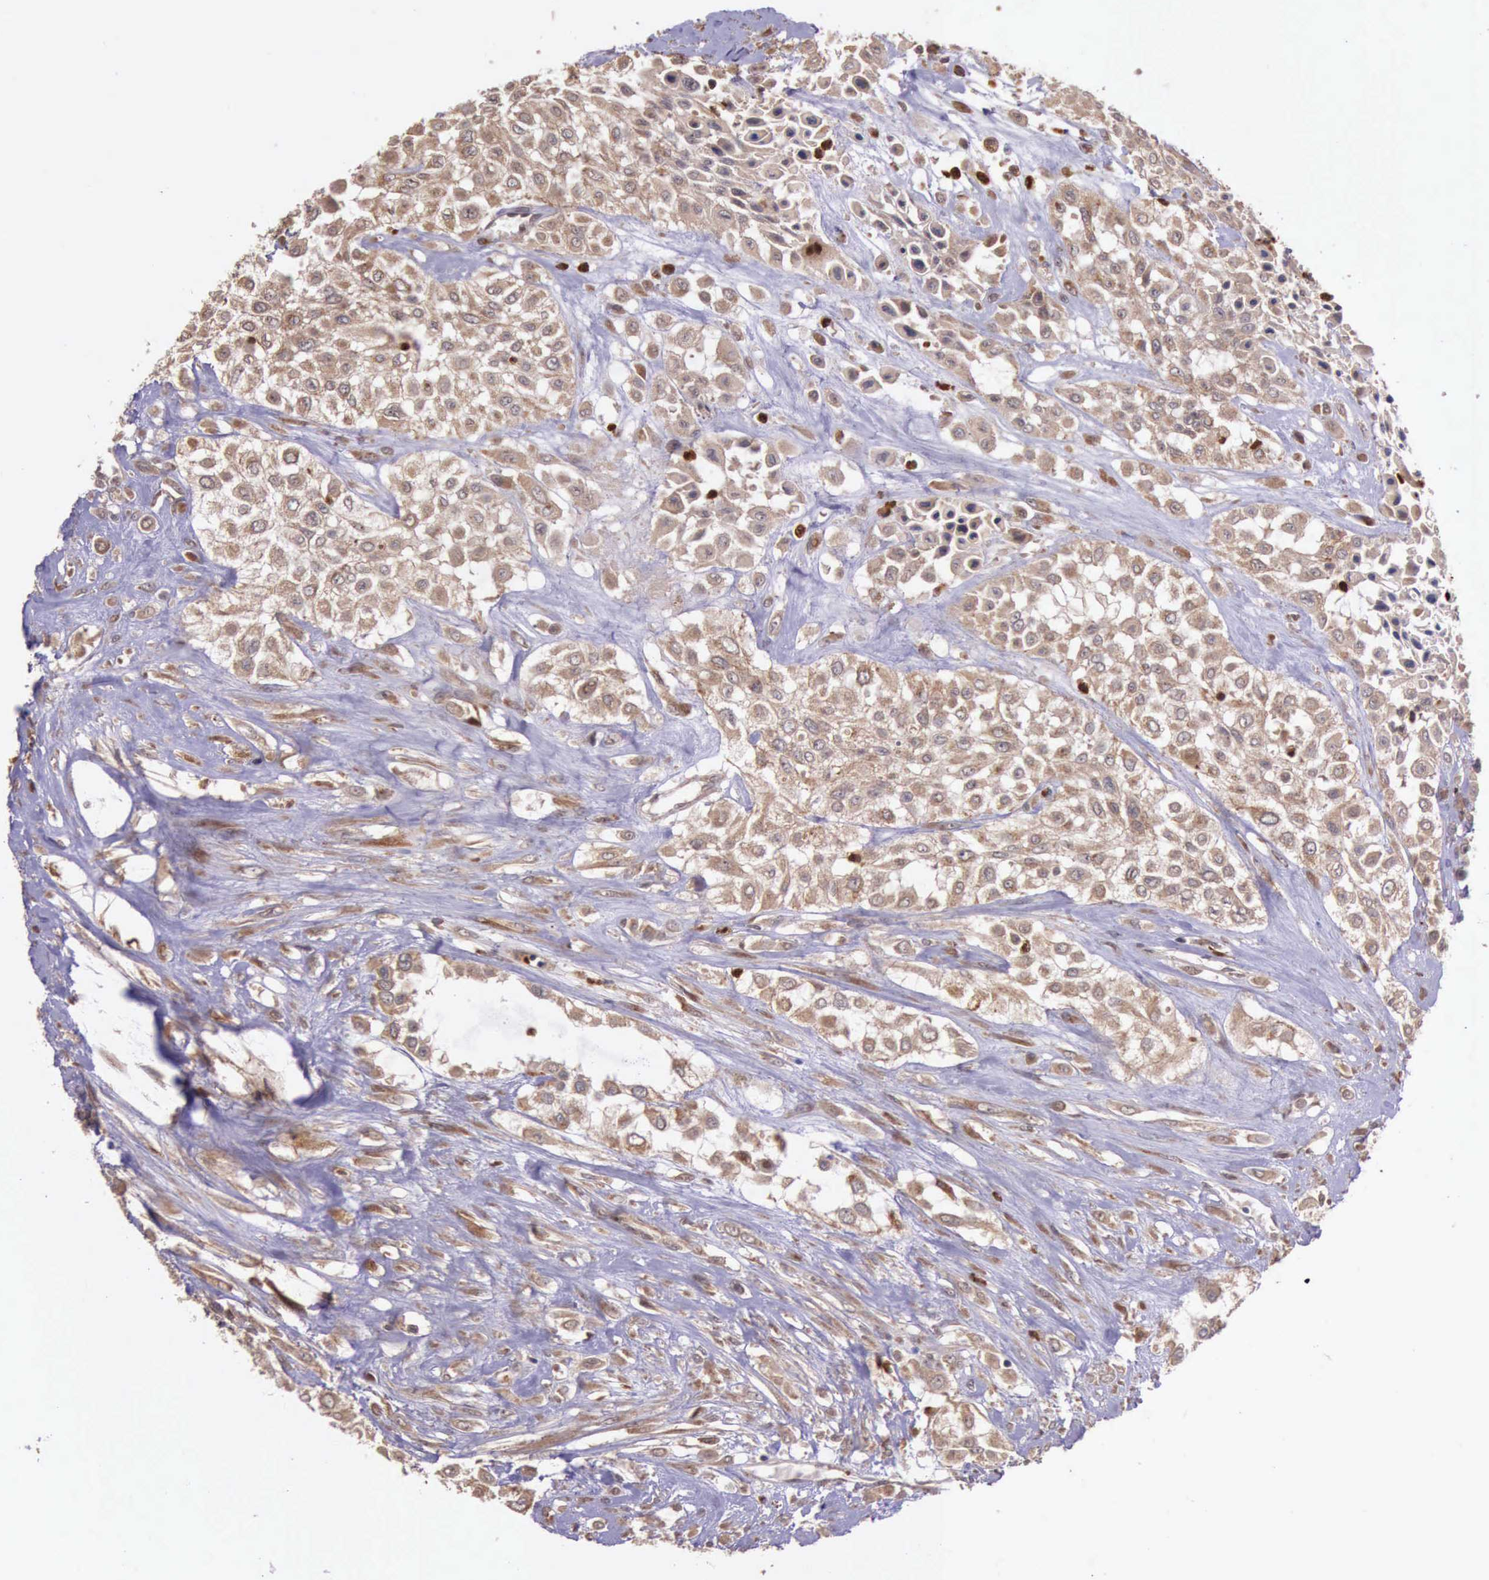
{"staining": {"intensity": "moderate", "quantity": ">75%", "location": "cytoplasmic/membranous"}, "tissue": "urothelial cancer", "cell_type": "Tumor cells", "image_type": "cancer", "snomed": [{"axis": "morphology", "description": "Urothelial carcinoma, High grade"}, {"axis": "topography", "description": "Urinary bladder"}], "caption": "Immunohistochemical staining of human urothelial carcinoma (high-grade) reveals medium levels of moderate cytoplasmic/membranous protein staining in about >75% of tumor cells.", "gene": "ARMCX3", "patient": {"sex": "male", "age": 57}}